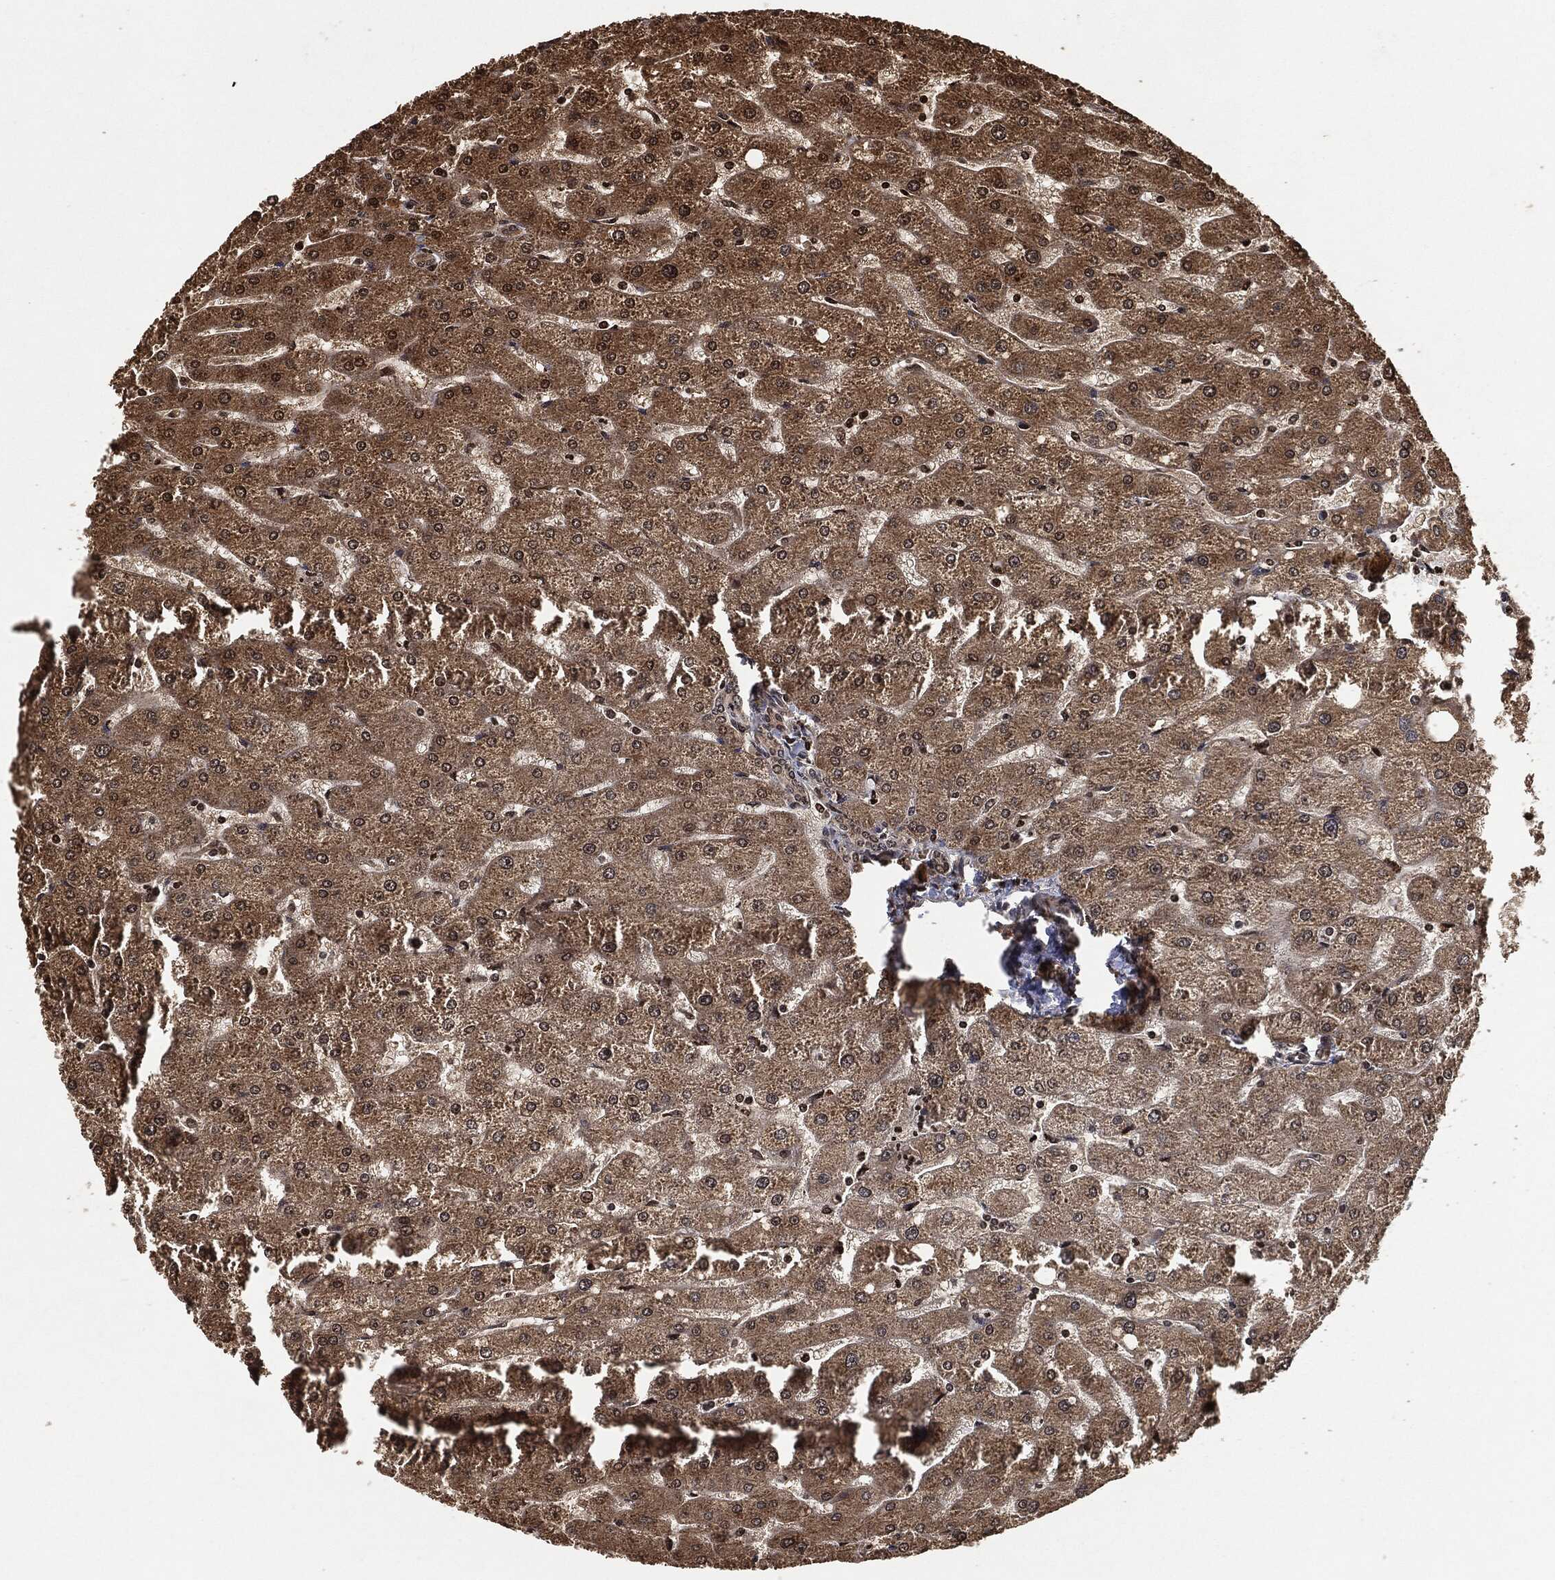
{"staining": {"intensity": "negative", "quantity": "none", "location": "none"}, "tissue": "liver", "cell_type": "Cholangiocytes", "image_type": "normal", "snomed": [{"axis": "morphology", "description": "Normal tissue, NOS"}, {"axis": "topography", "description": "Liver"}], "caption": "Human liver stained for a protein using IHC shows no staining in cholangiocytes.", "gene": "PDK1", "patient": {"sex": "male", "age": 67}}